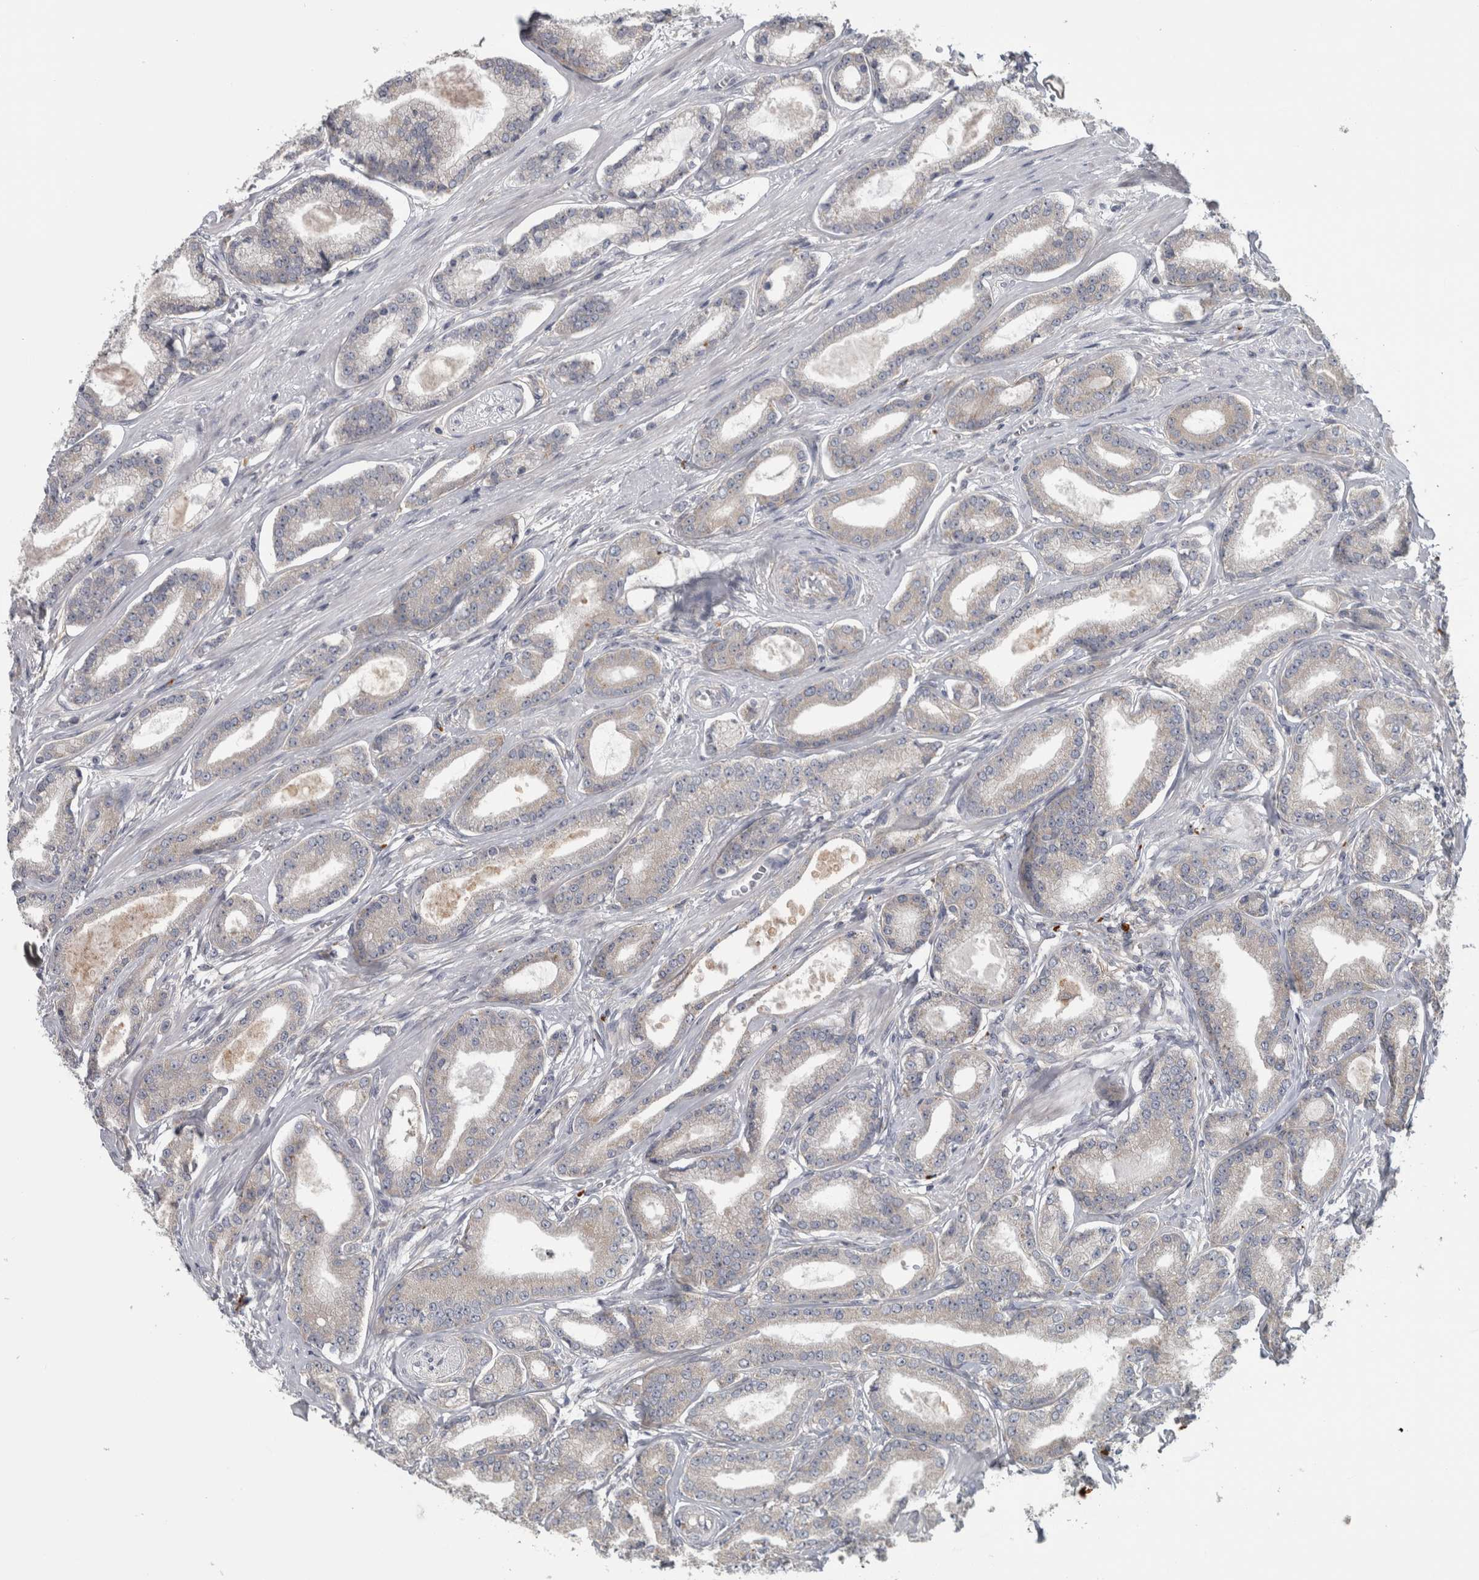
{"staining": {"intensity": "negative", "quantity": "none", "location": "none"}, "tissue": "prostate cancer", "cell_type": "Tumor cells", "image_type": "cancer", "snomed": [{"axis": "morphology", "description": "Adenocarcinoma, Low grade"}, {"axis": "topography", "description": "Prostate"}], "caption": "Immunohistochemical staining of low-grade adenocarcinoma (prostate) demonstrates no significant expression in tumor cells.", "gene": "ATXN2", "patient": {"sex": "male", "age": 60}}